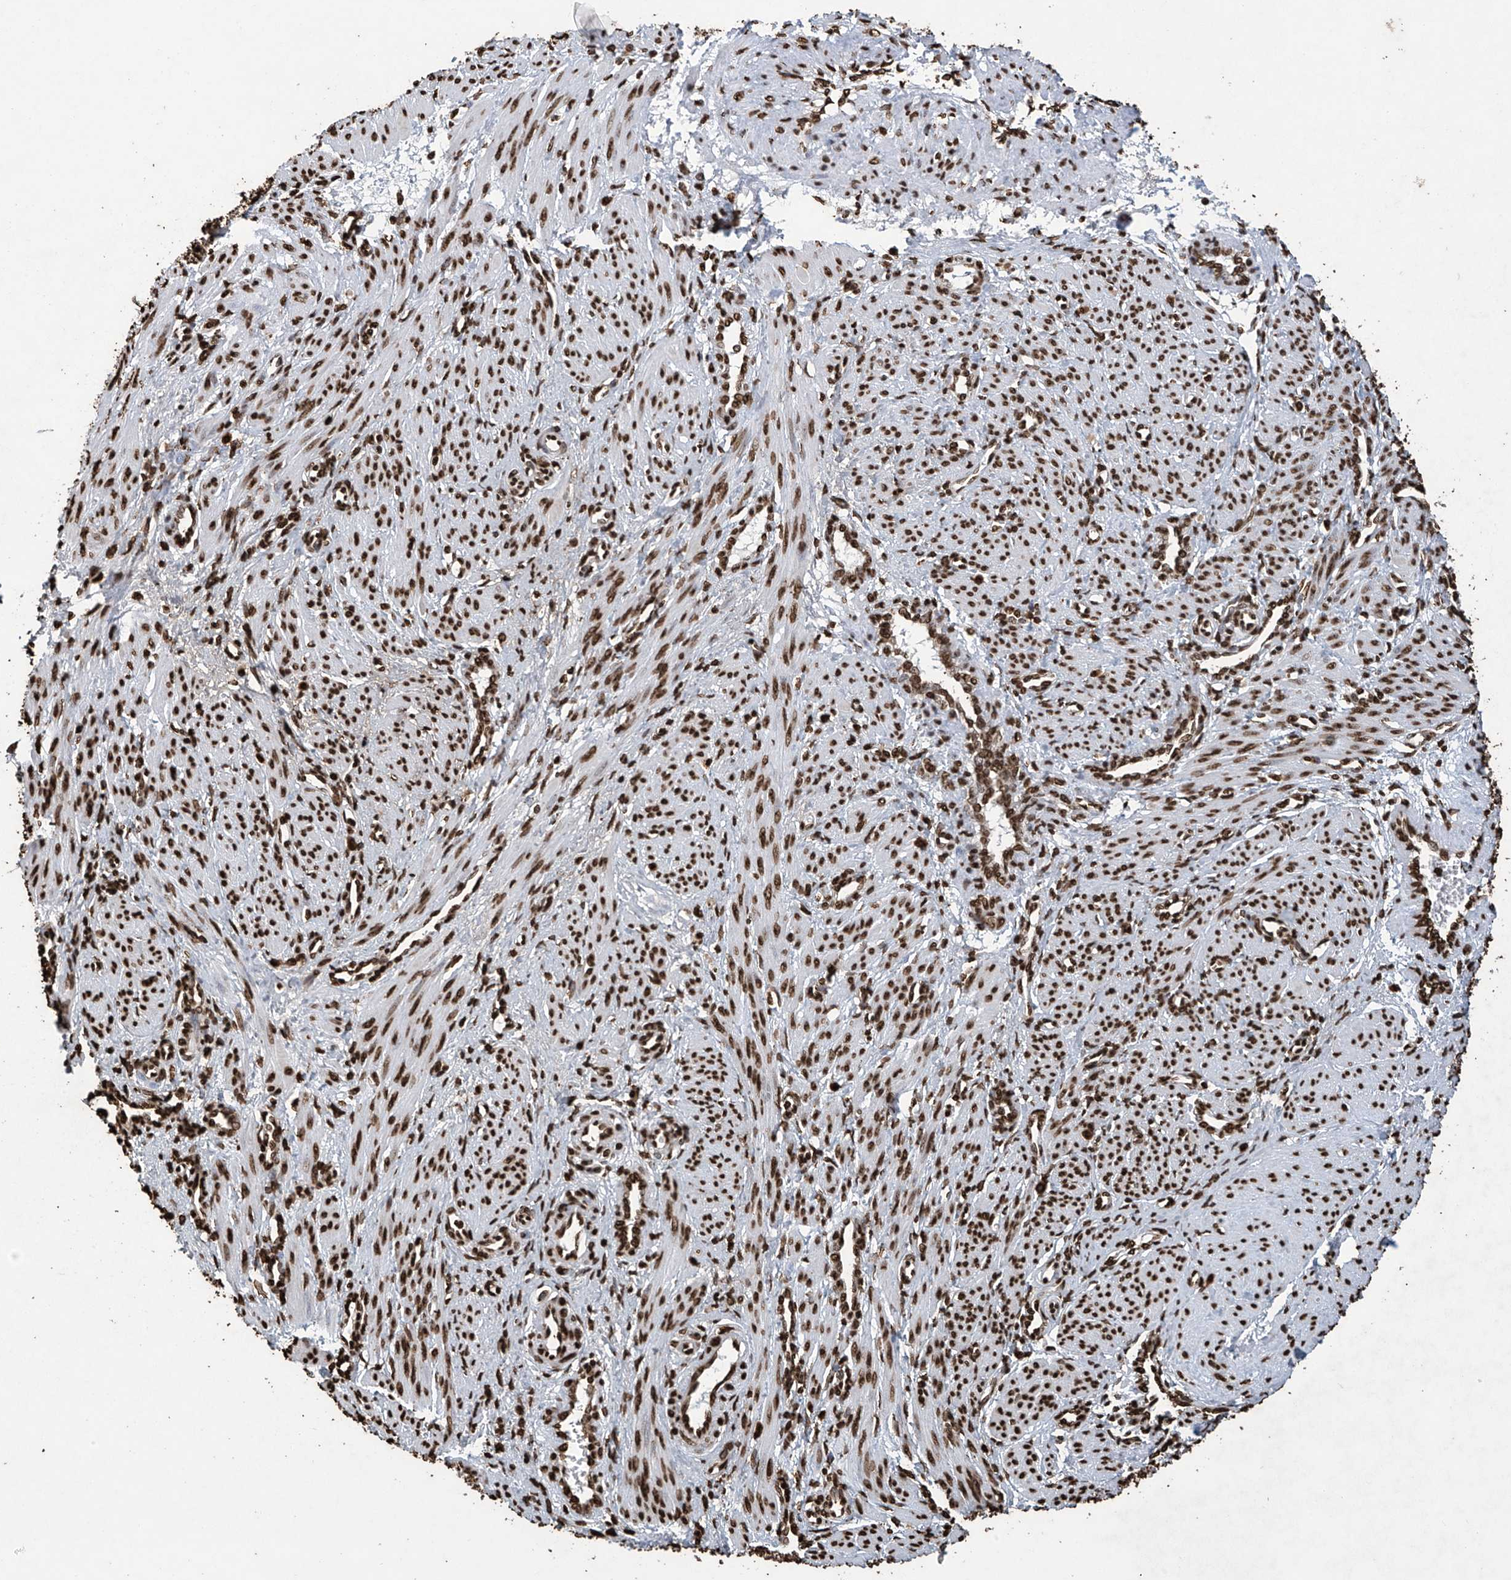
{"staining": {"intensity": "strong", "quantity": ">75%", "location": "nuclear"}, "tissue": "smooth muscle", "cell_type": "Smooth muscle cells", "image_type": "normal", "snomed": [{"axis": "morphology", "description": "Normal tissue, NOS"}, {"axis": "topography", "description": "Endometrium"}], "caption": "High-power microscopy captured an immunohistochemistry micrograph of benign smooth muscle, revealing strong nuclear staining in about >75% of smooth muscle cells.", "gene": "H3", "patient": {"sex": "female", "age": 33}}